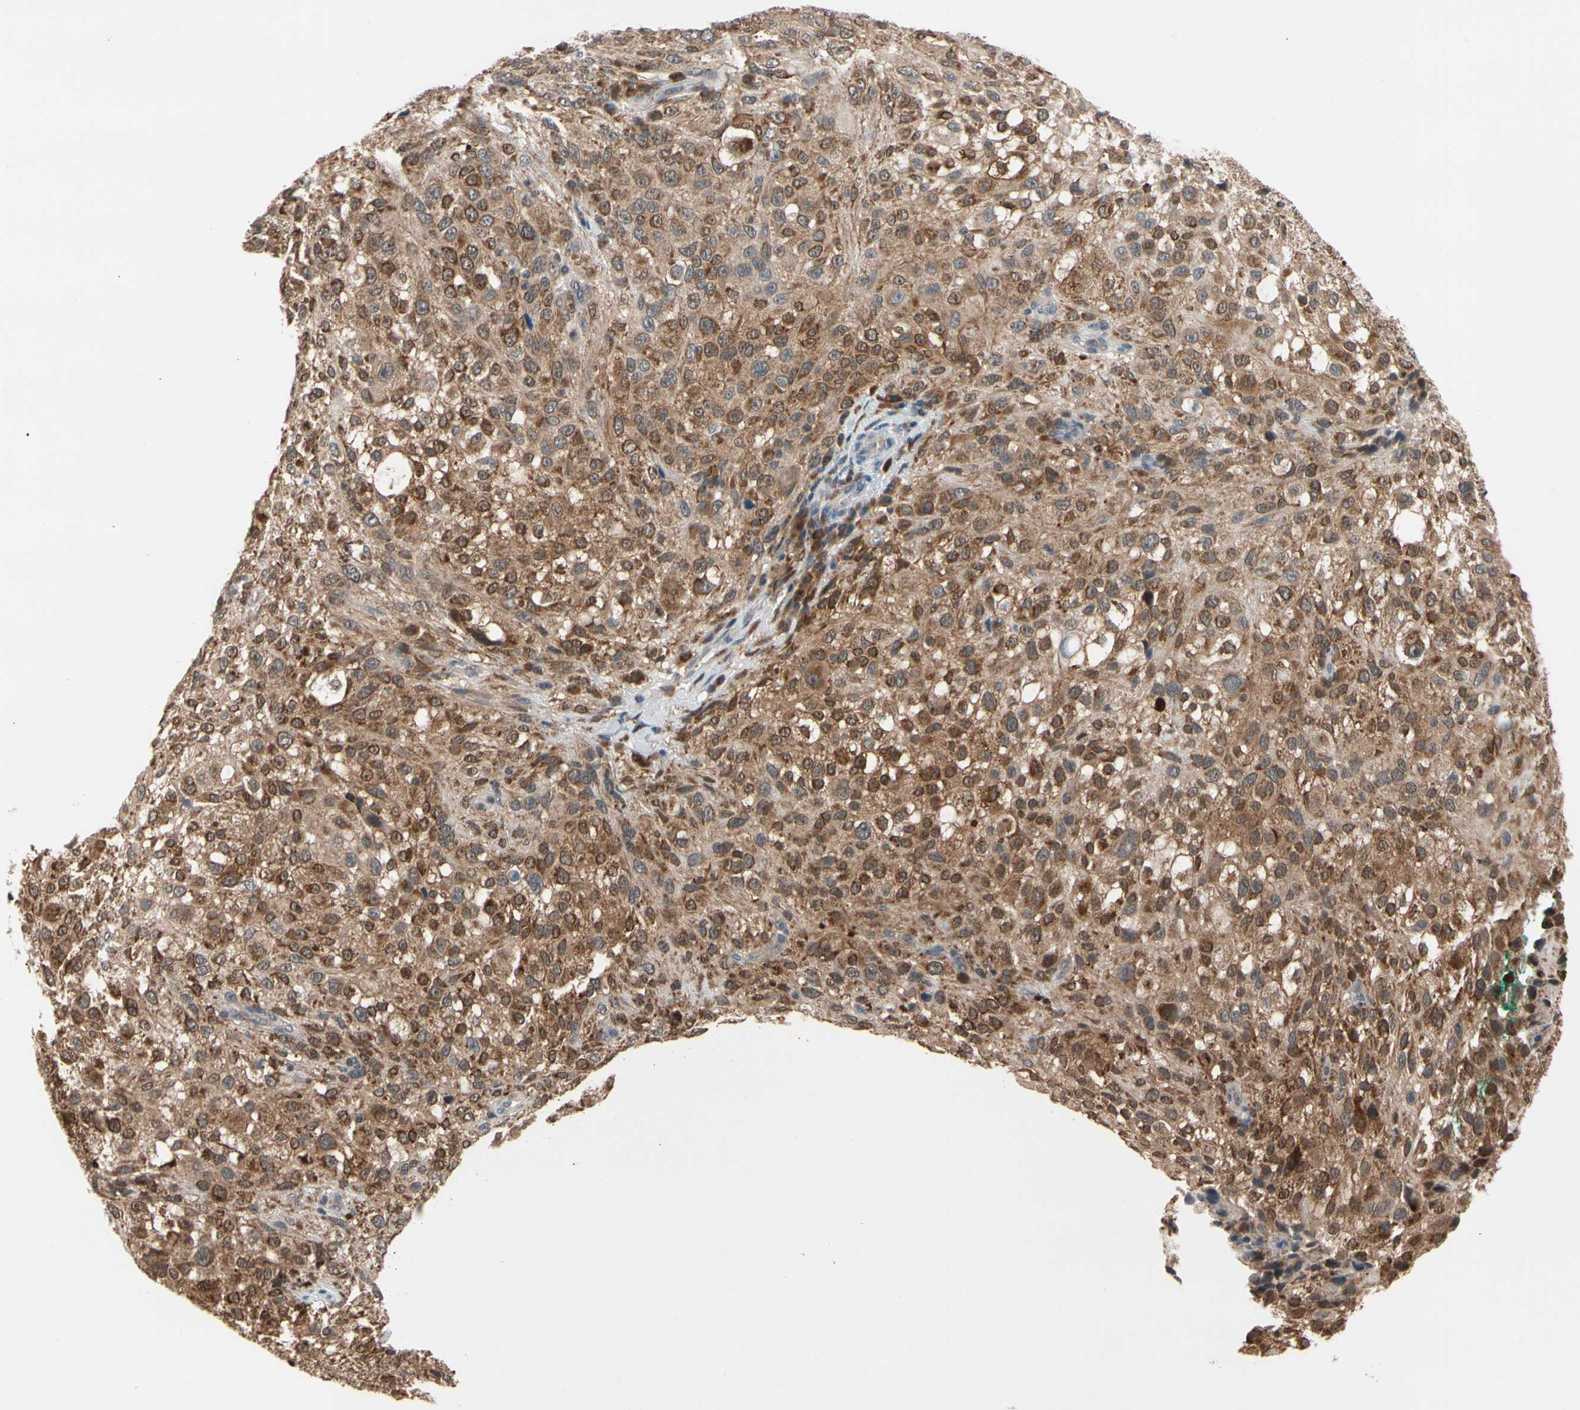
{"staining": {"intensity": "strong", "quantity": ">75%", "location": "cytoplasmic/membranous"}, "tissue": "melanoma", "cell_type": "Tumor cells", "image_type": "cancer", "snomed": [{"axis": "morphology", "description": "Necrosis, NOS"}, {"axis": "morphology", "description": "Malignant melanoma, NOS"}, {"axis": "topography", "description": "Skin"}], "caption": "Malignant melanoma stained with a brown dye reveals strong cytoplasmic/membranous positive staining in about >75% of tumor cells.", "gene": "MTHFS", "patient": {"sex": "female", "age": 87}}